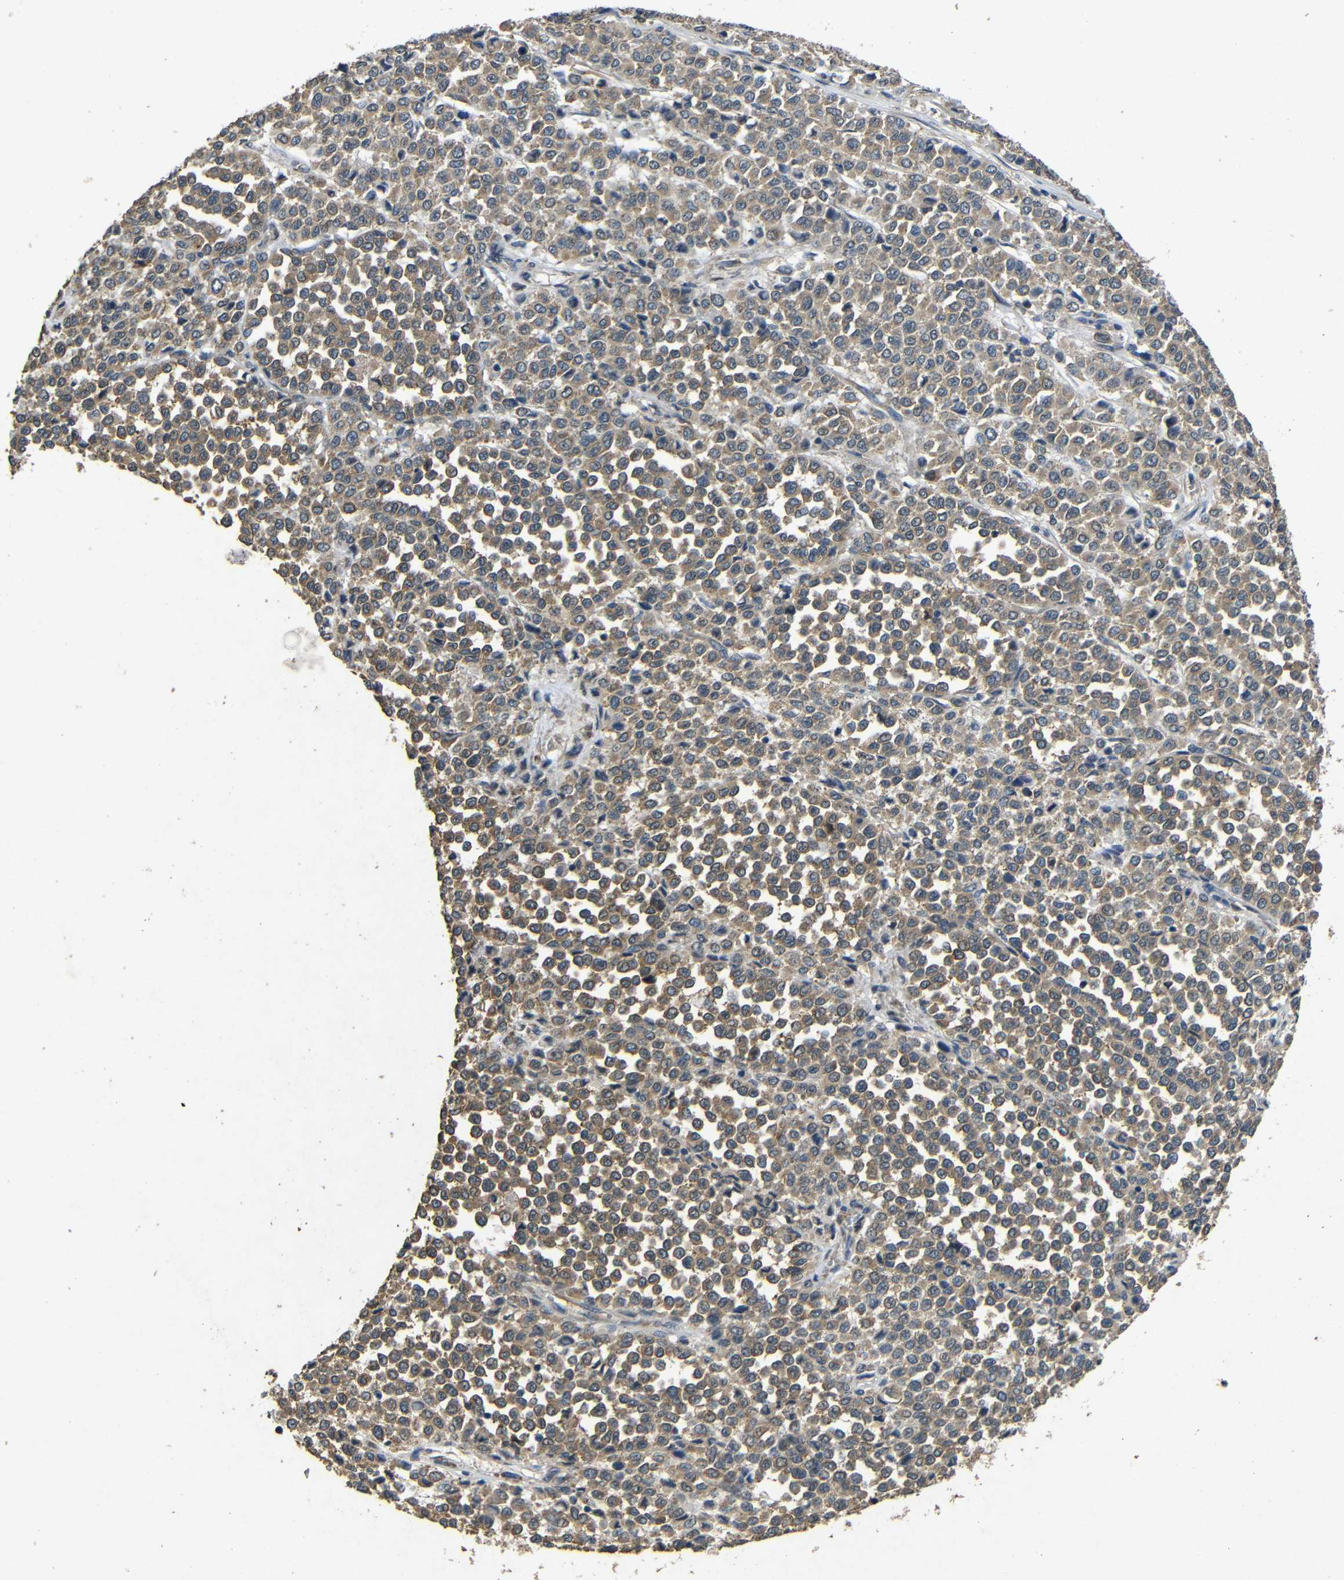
{"staining": {"intensity": "moderate", "quantity": "25%-75%", "location": "cytoplasmic/membranous"}, "tissue": "melanoma", "cell_type": "Tumor cells", "image_type": "cancer", "snomed": [{"axis": "morphology", "description": "Malignant melanoma, Metastatic site"}, {"axis": "topography", "description": "Pancreas"}], "caption": "Malignant melanoma (metastatic site) stained for a protein (brown) reveals moderate cytoplasmic/membranous positive expression in about 25%-75% of tumor cells.", "gene": "BNIP3", "patient": {"sex": "female", "age": 30}}